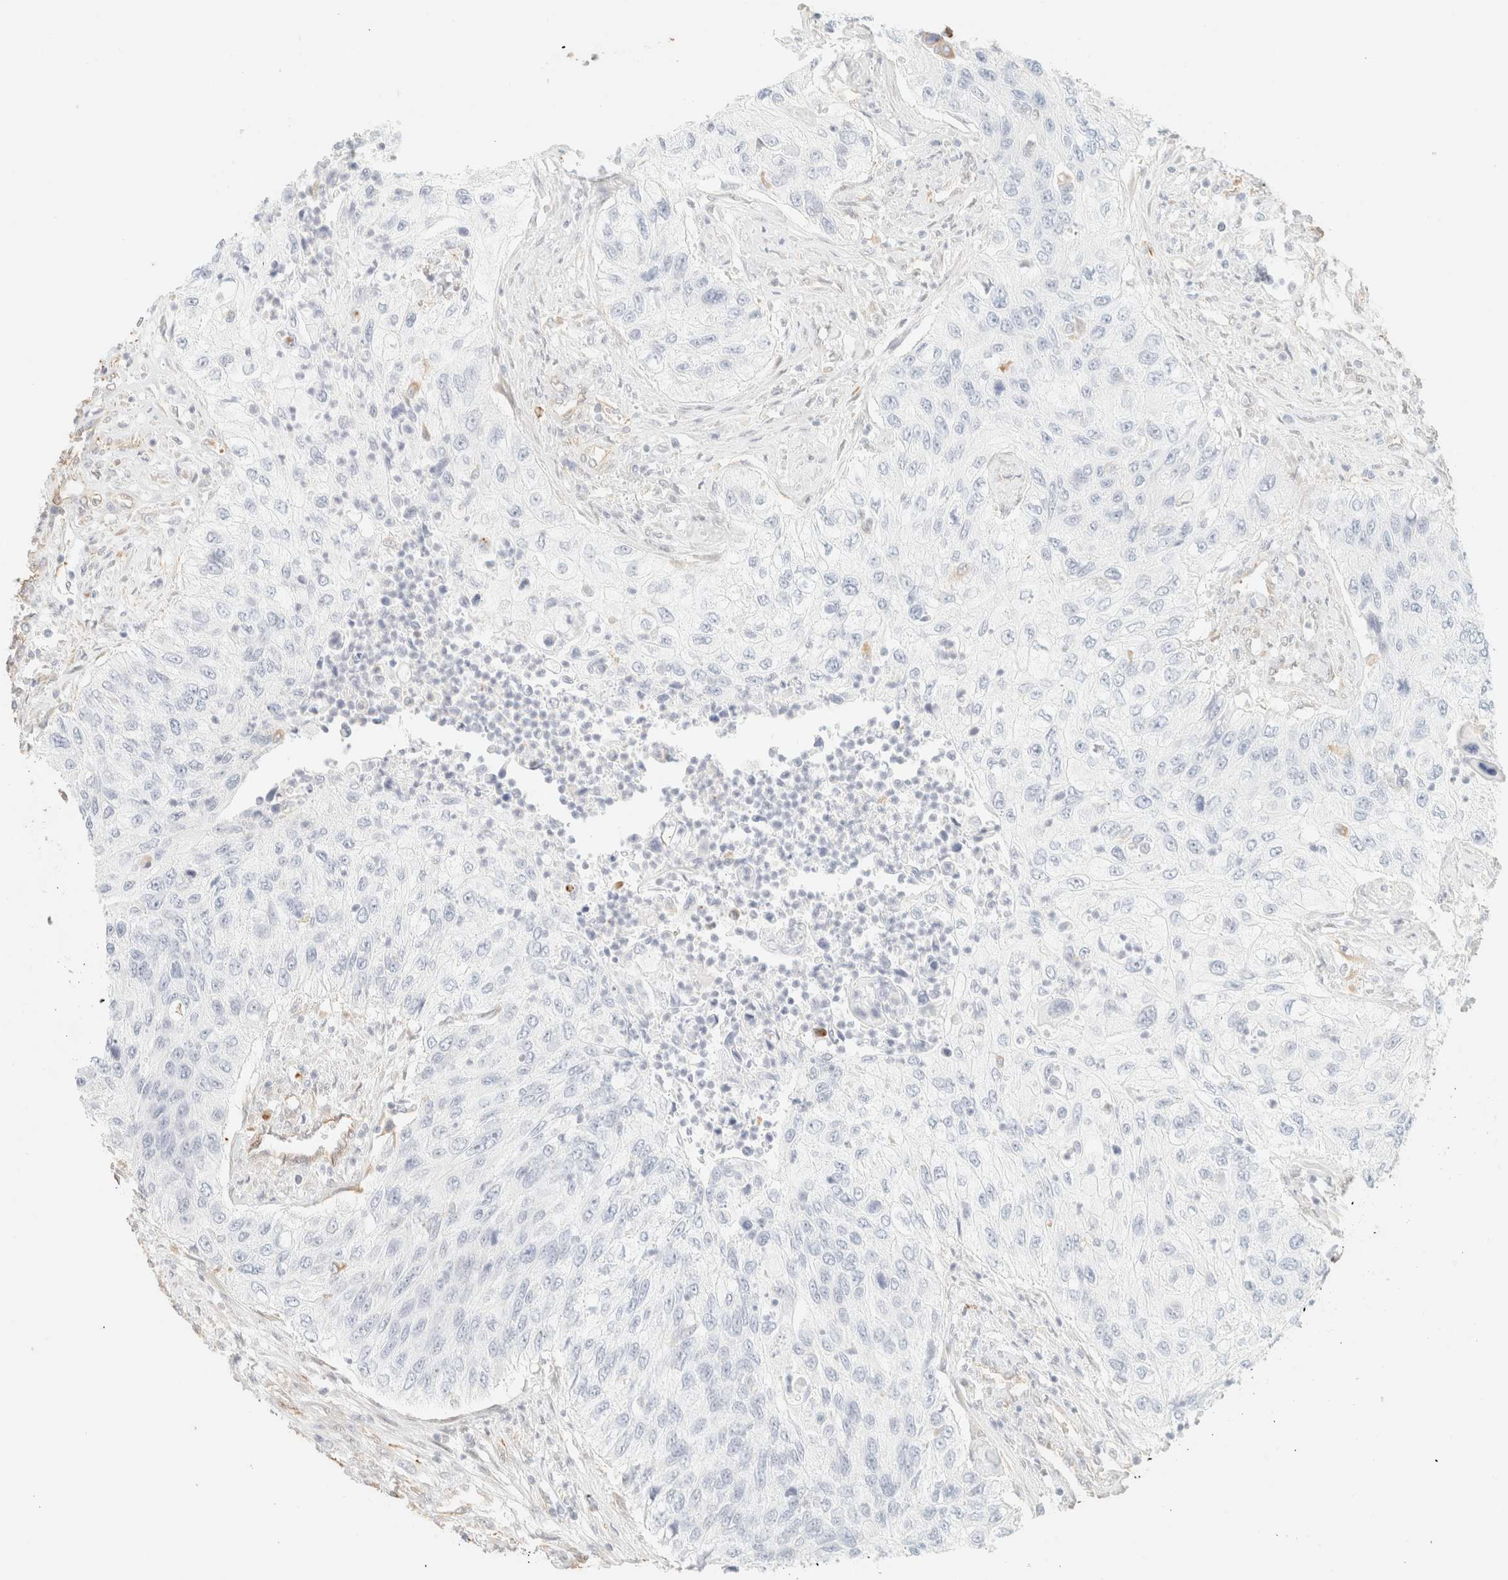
{"staining": {"intensity": "negative", "quantity": "none", "location": "none"}, "tissue": "urothelial cancer", "cell_type": "Tumor cells", "image_type": "cancer", "snomed": [{"axis": "morphology", "description": "Urothelial carcinoma, High grade"}, {"axis": "topography", "description": "Urinary bladder"}], "caption": "Histopathology image shows no protein expression in tumor cells of urothelial cancer tissue.", "gene": "ZSCAN18", "patient": {"sex": "female", "age": 60}}